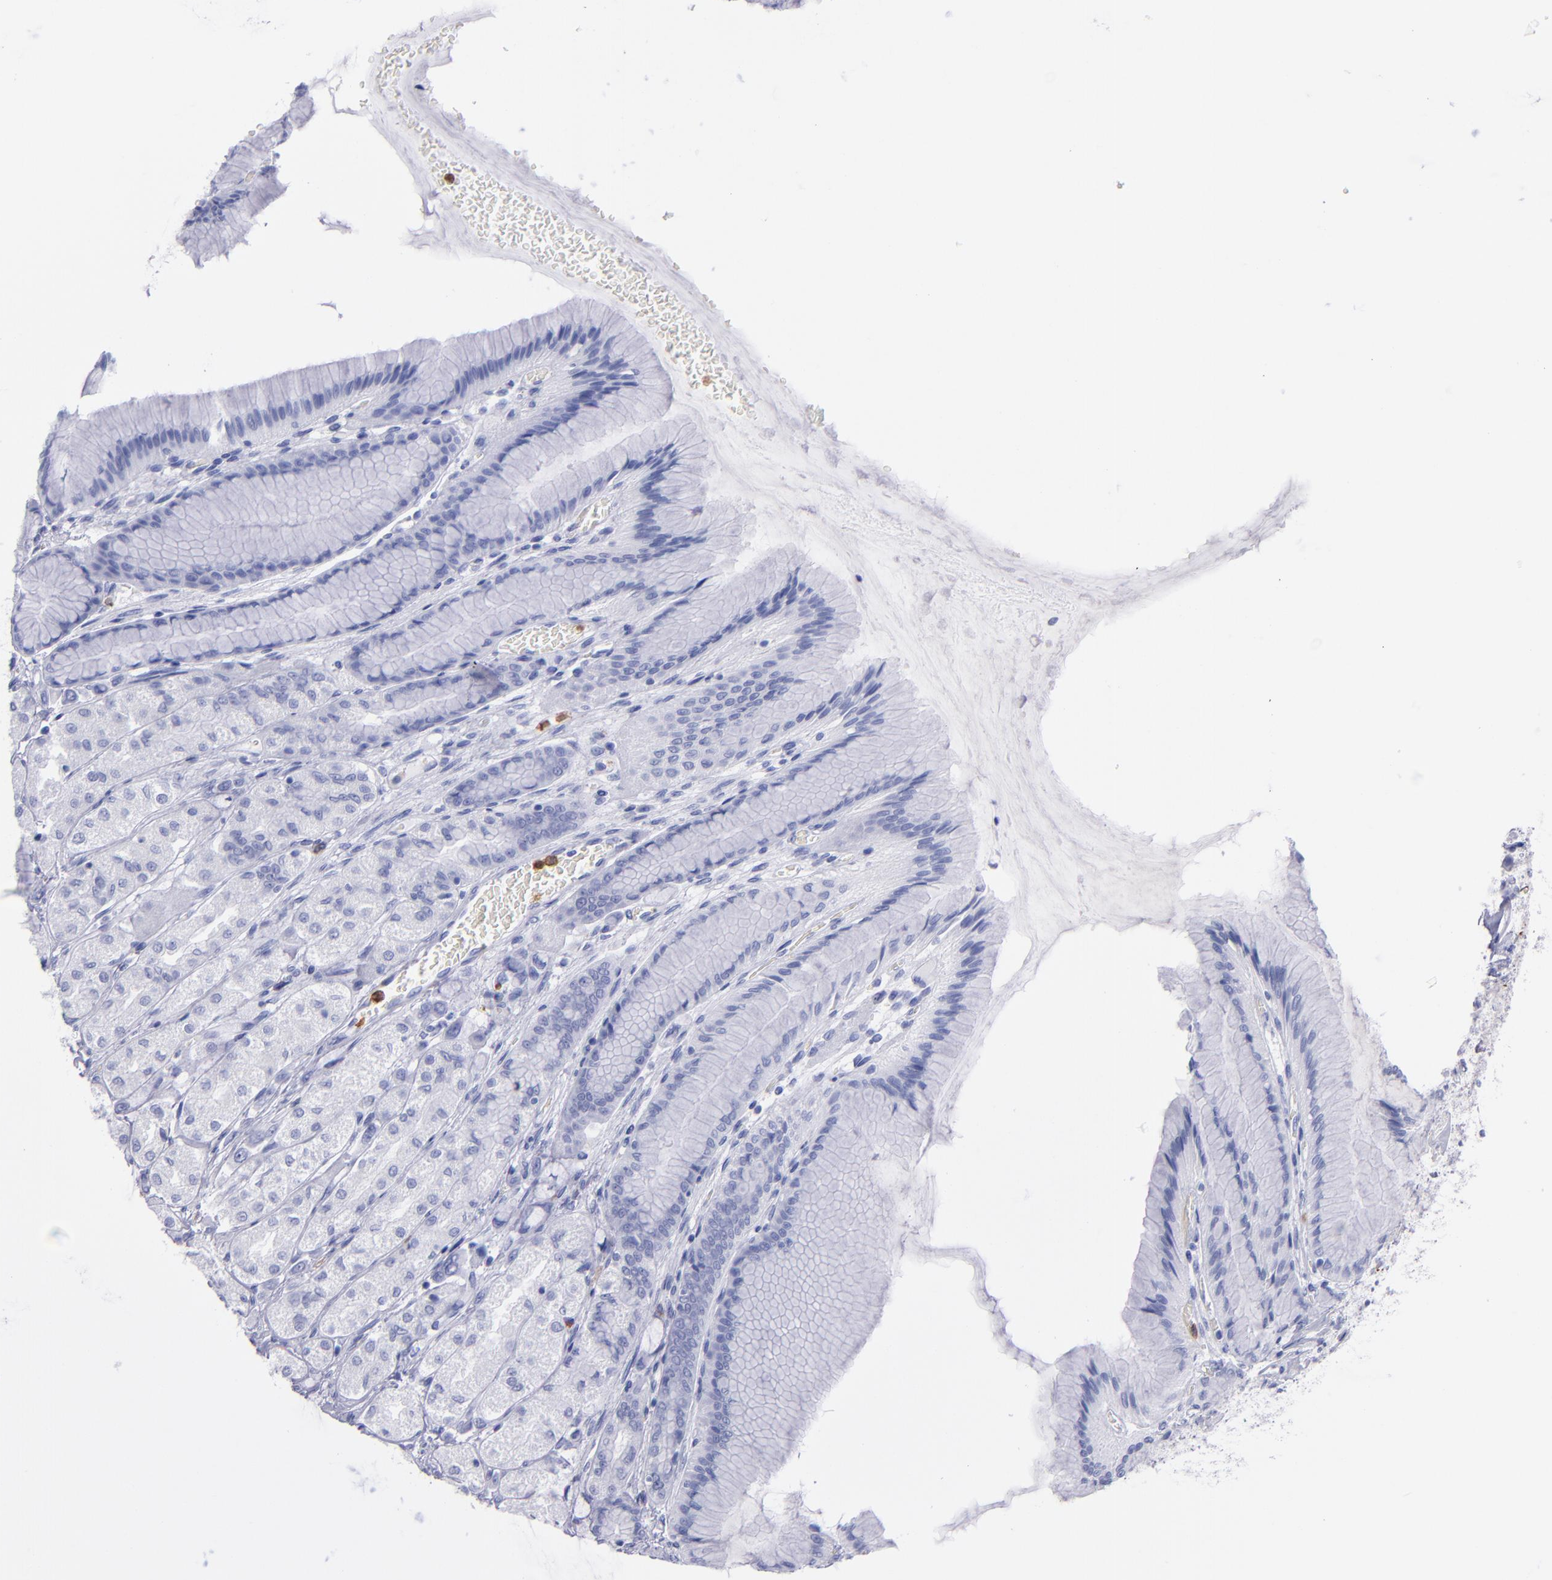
{"staining": {"intensity": "negative", "quantity": "none", "location": "none"}, "tissue": "stomach", "cell_type": "Glandular cells", "image_type": "normal", "snomed": [{"axis": "morphology", "description": "Normal tissue, NOS"}, {"axis": "morphology", "description": "Adenocarcinoma, NOS"}, {"axis": "topography", "description": "Stomach"}, {"axis": "topography", "description": "Stomach, lower"}], "caption": "A high-resolution image shows immunohistochemistry staining of unremarkable stomach, which demonstrates no significant expression in glandular cells. (DAB immunohistochemistry (IHC) with hematoxylin counter stain).", "gene": "CR1", "patient": {"sex": "female", "age": 65}}